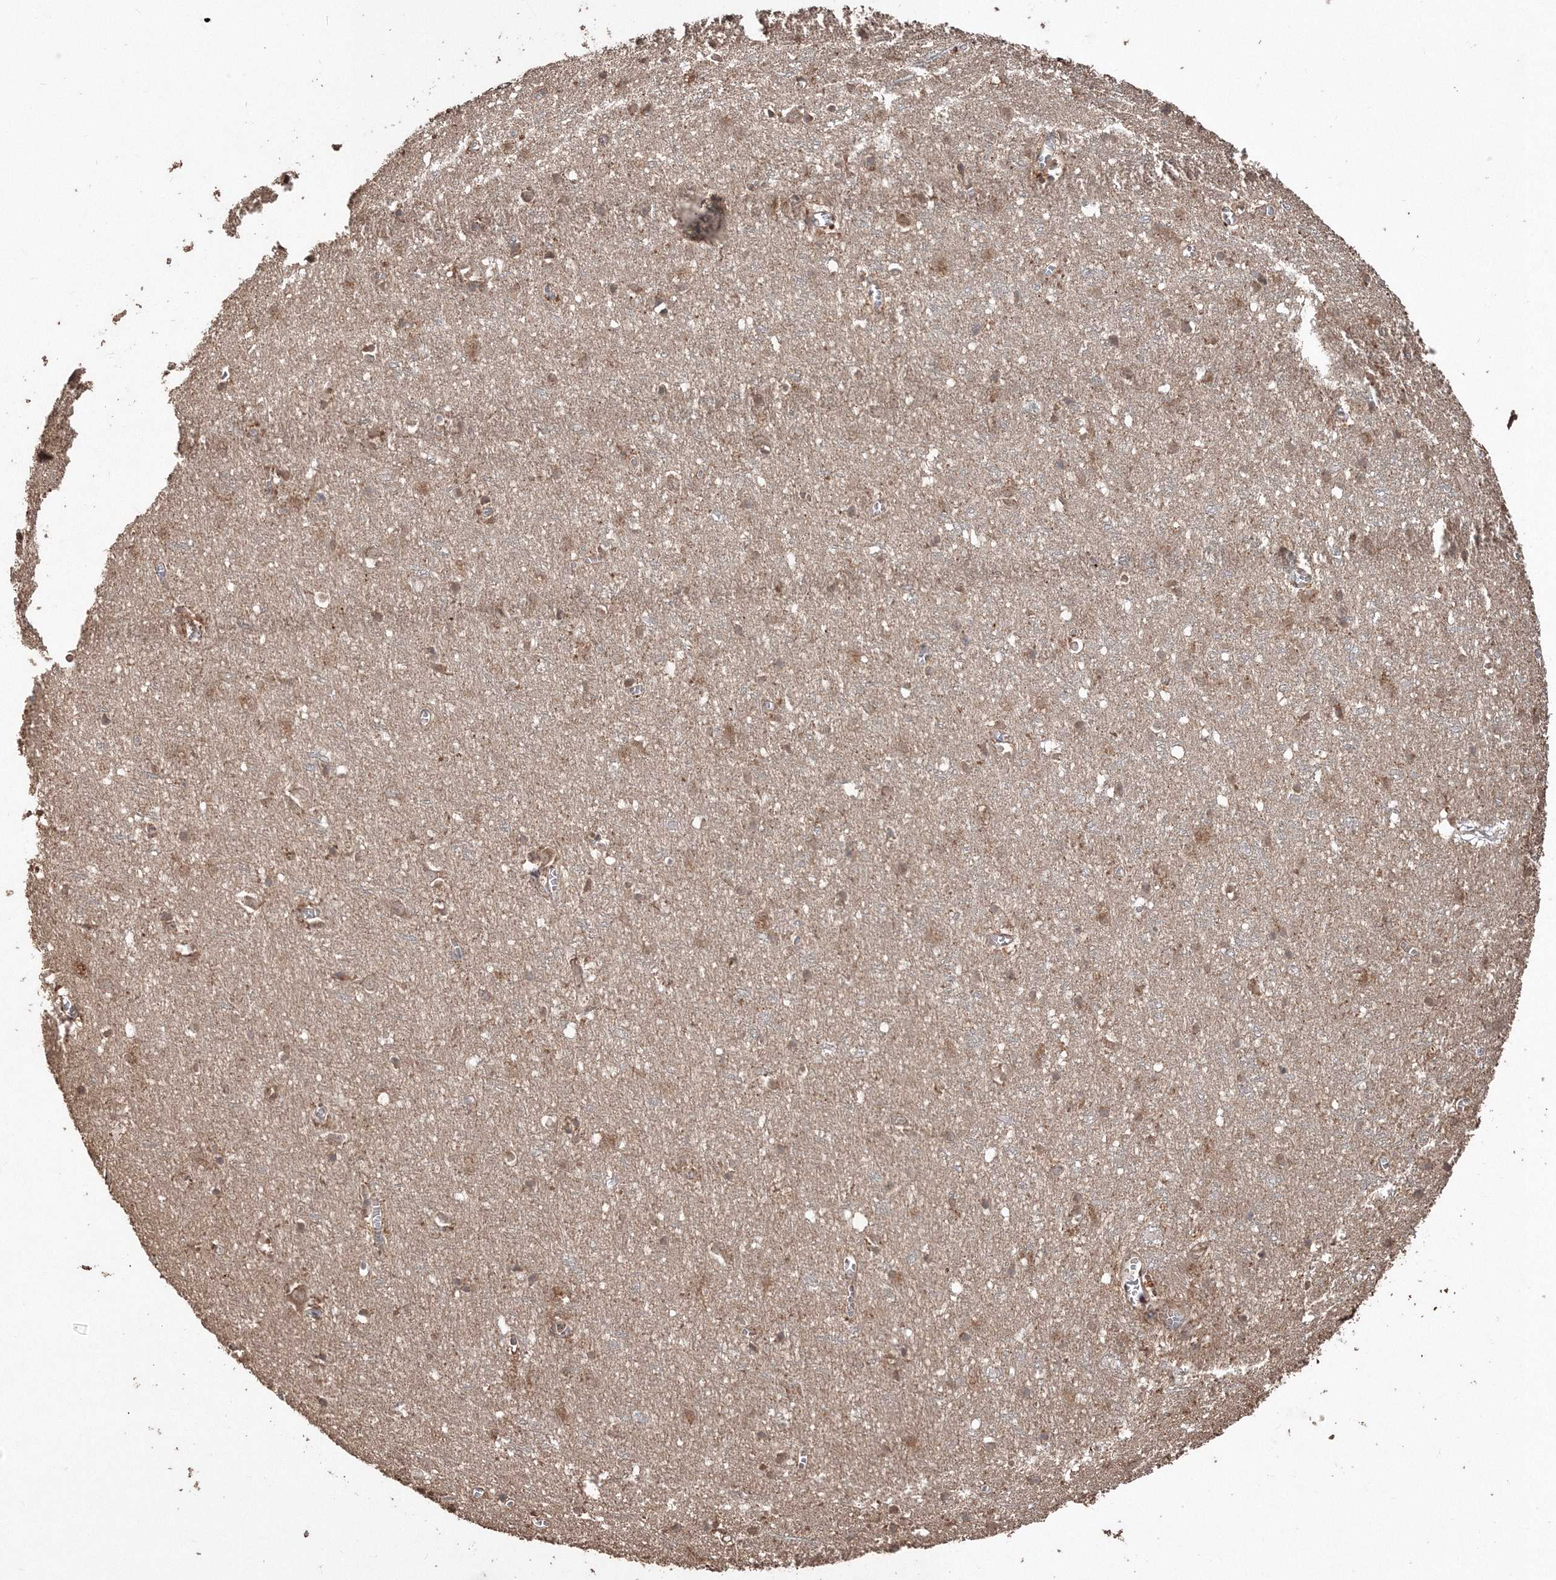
{"staining": {"intensity": "moderate", "quantity": "25%-75%", "location": "cytoplasmic/membranous"}, "tissue": "cerebral cortex", "cell_type": "Endothelial cells", "image_type": "normal", "snomed": [{"axis": "morphology", "description": "Normal tissue, NOS"}, {"axis": "topography", "description": "Cerebral cortex"}], "caption": "This histopathology image shows immunohistochemistry (IHC) staining of benign human cerebral cortex, with medium moderate cytoplasmic/membranous positivity in approximately 25%-75% of endothelial cells.", "gene": "CCDC122", "patient": {"sex": "female", "age": 64}}